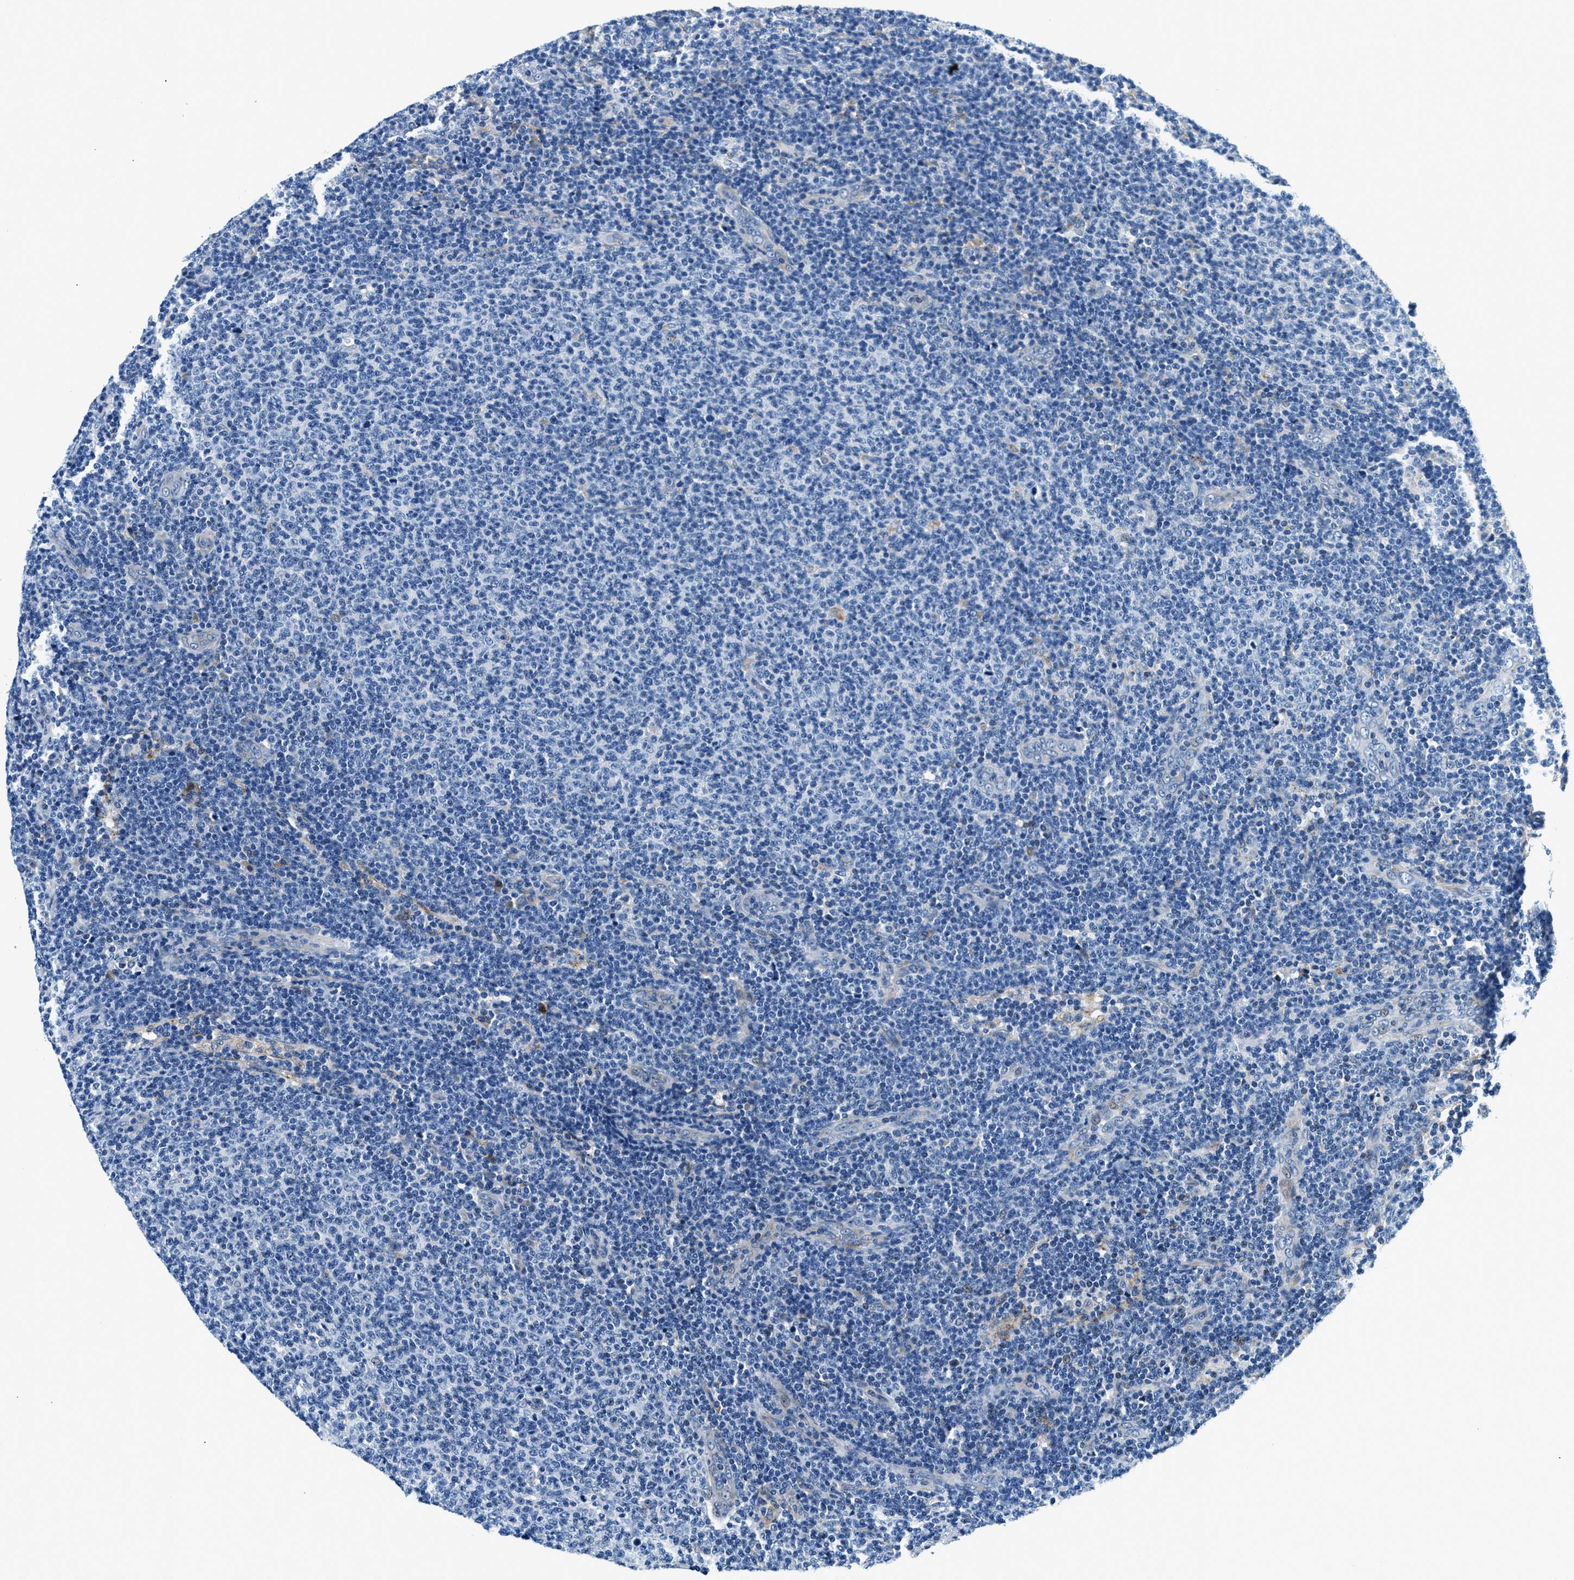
{"staining": {"intensity": "negative", "quantity": "none", "location": "none"}, "tissue": "lymphoma", "cell_type": "Tumor cells", "image_type": "cancer", "snomed": [{"axis": "morphology", "description": "Malignant lymphoma, non-Hodgkin's type, Low grade"}, {"axis": "topography", "description": "Lymph node"}], "caption": "This photomicrograph is of lymphoma stained with immunohistochemistry to label a protein in brown with the nuclei are counter-stained blue. There is no positivity in tumor cells.", "gene": "SLFN11", "patient": {"sex": "male", "age": 66}}